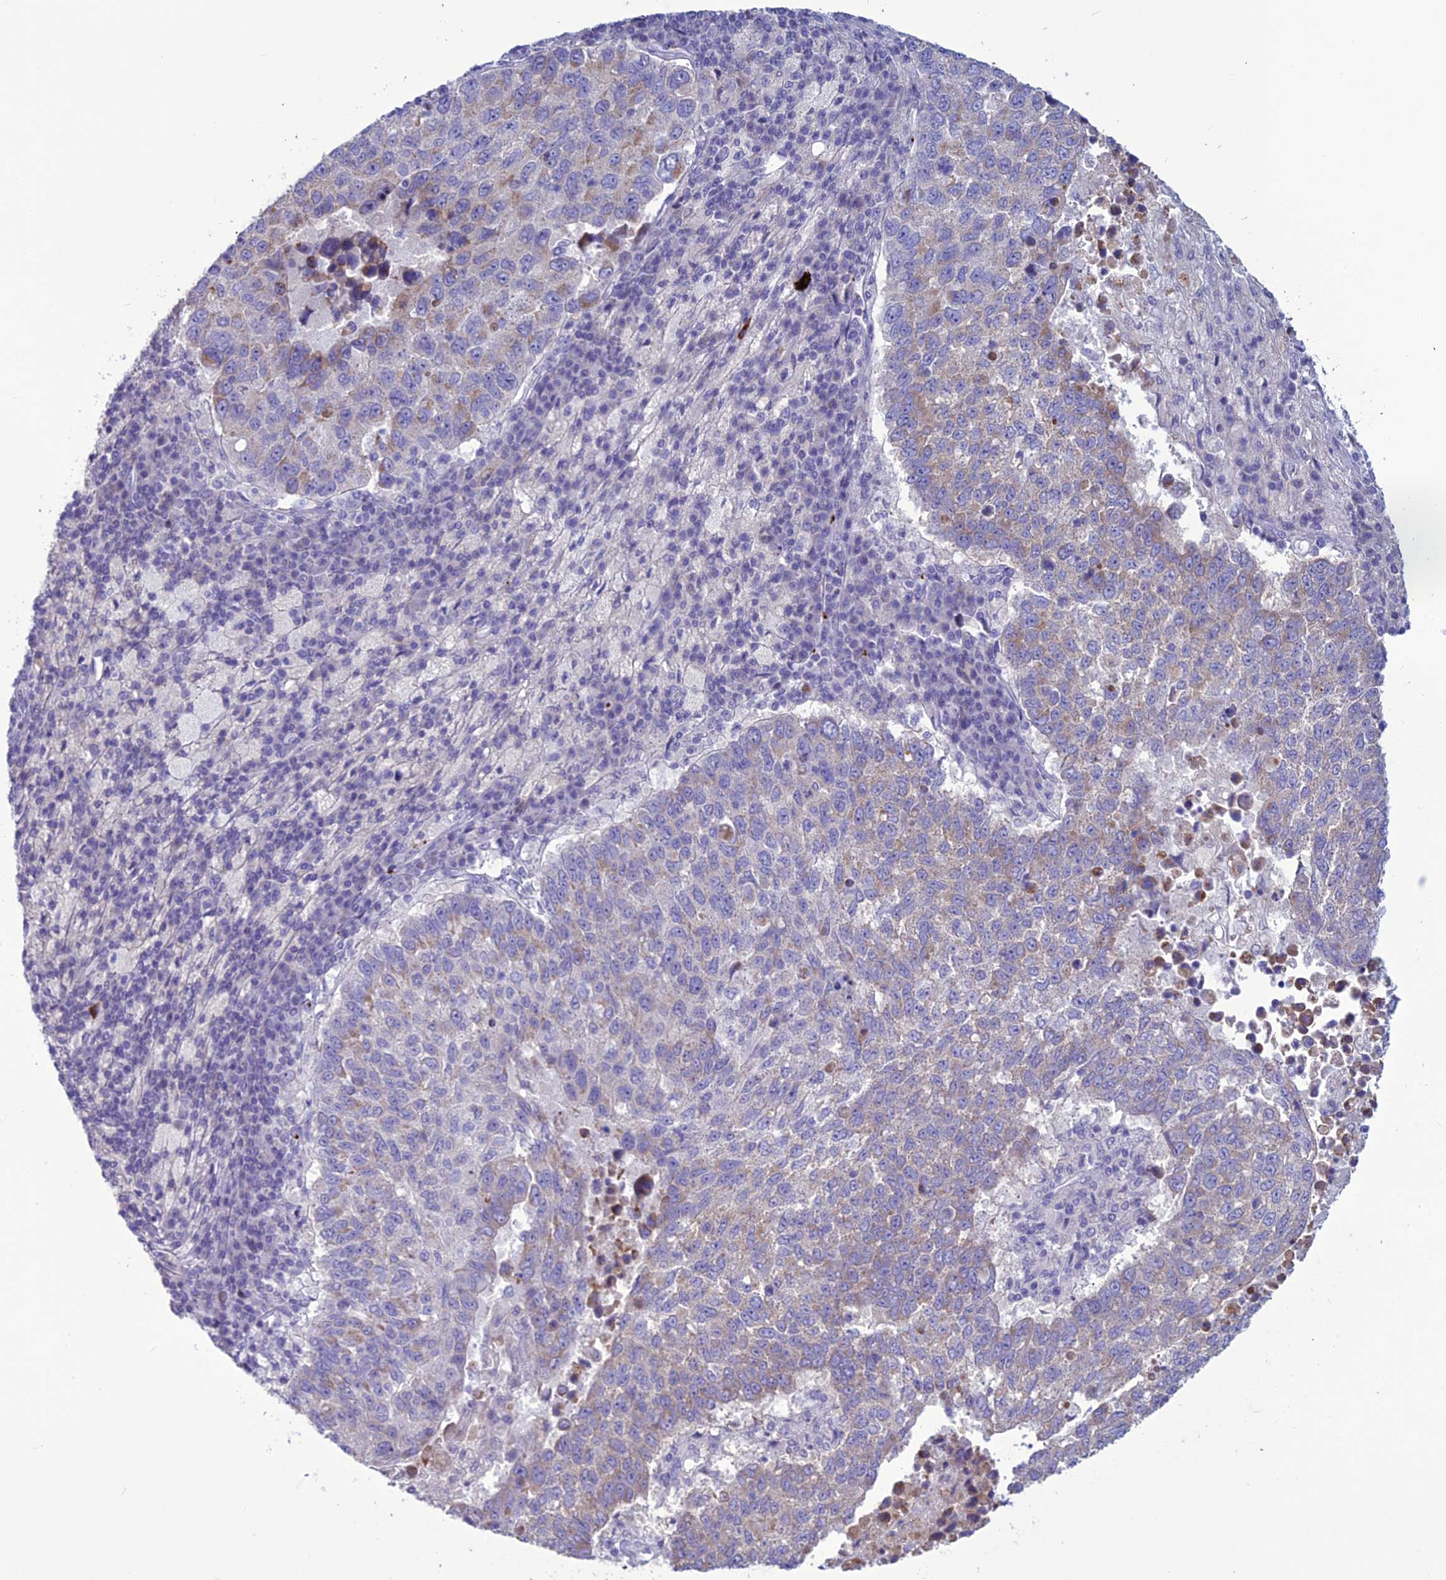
{"staining": {"intensity": "weak", "quantity": "25%-75%", "location": "cytoplasmic/membranous"}, "tissue": "lung cancer", "cell_type": "Tumor cells", "image_type": "cancer", "snomed": [{"axis": "morphology", "description": "Squamous cell carcinoma, NOS"}, {"axis": "topography", "description": "Lung"}], "caption": "Brown immunohistochemical staining in lung squamous cell carcinoma shows weak cytoplasmic/membranous expression in about 25%-75% of tumor cells.", "gene": "C21orf140", "patient": {"sex": "male", "age": 73}}